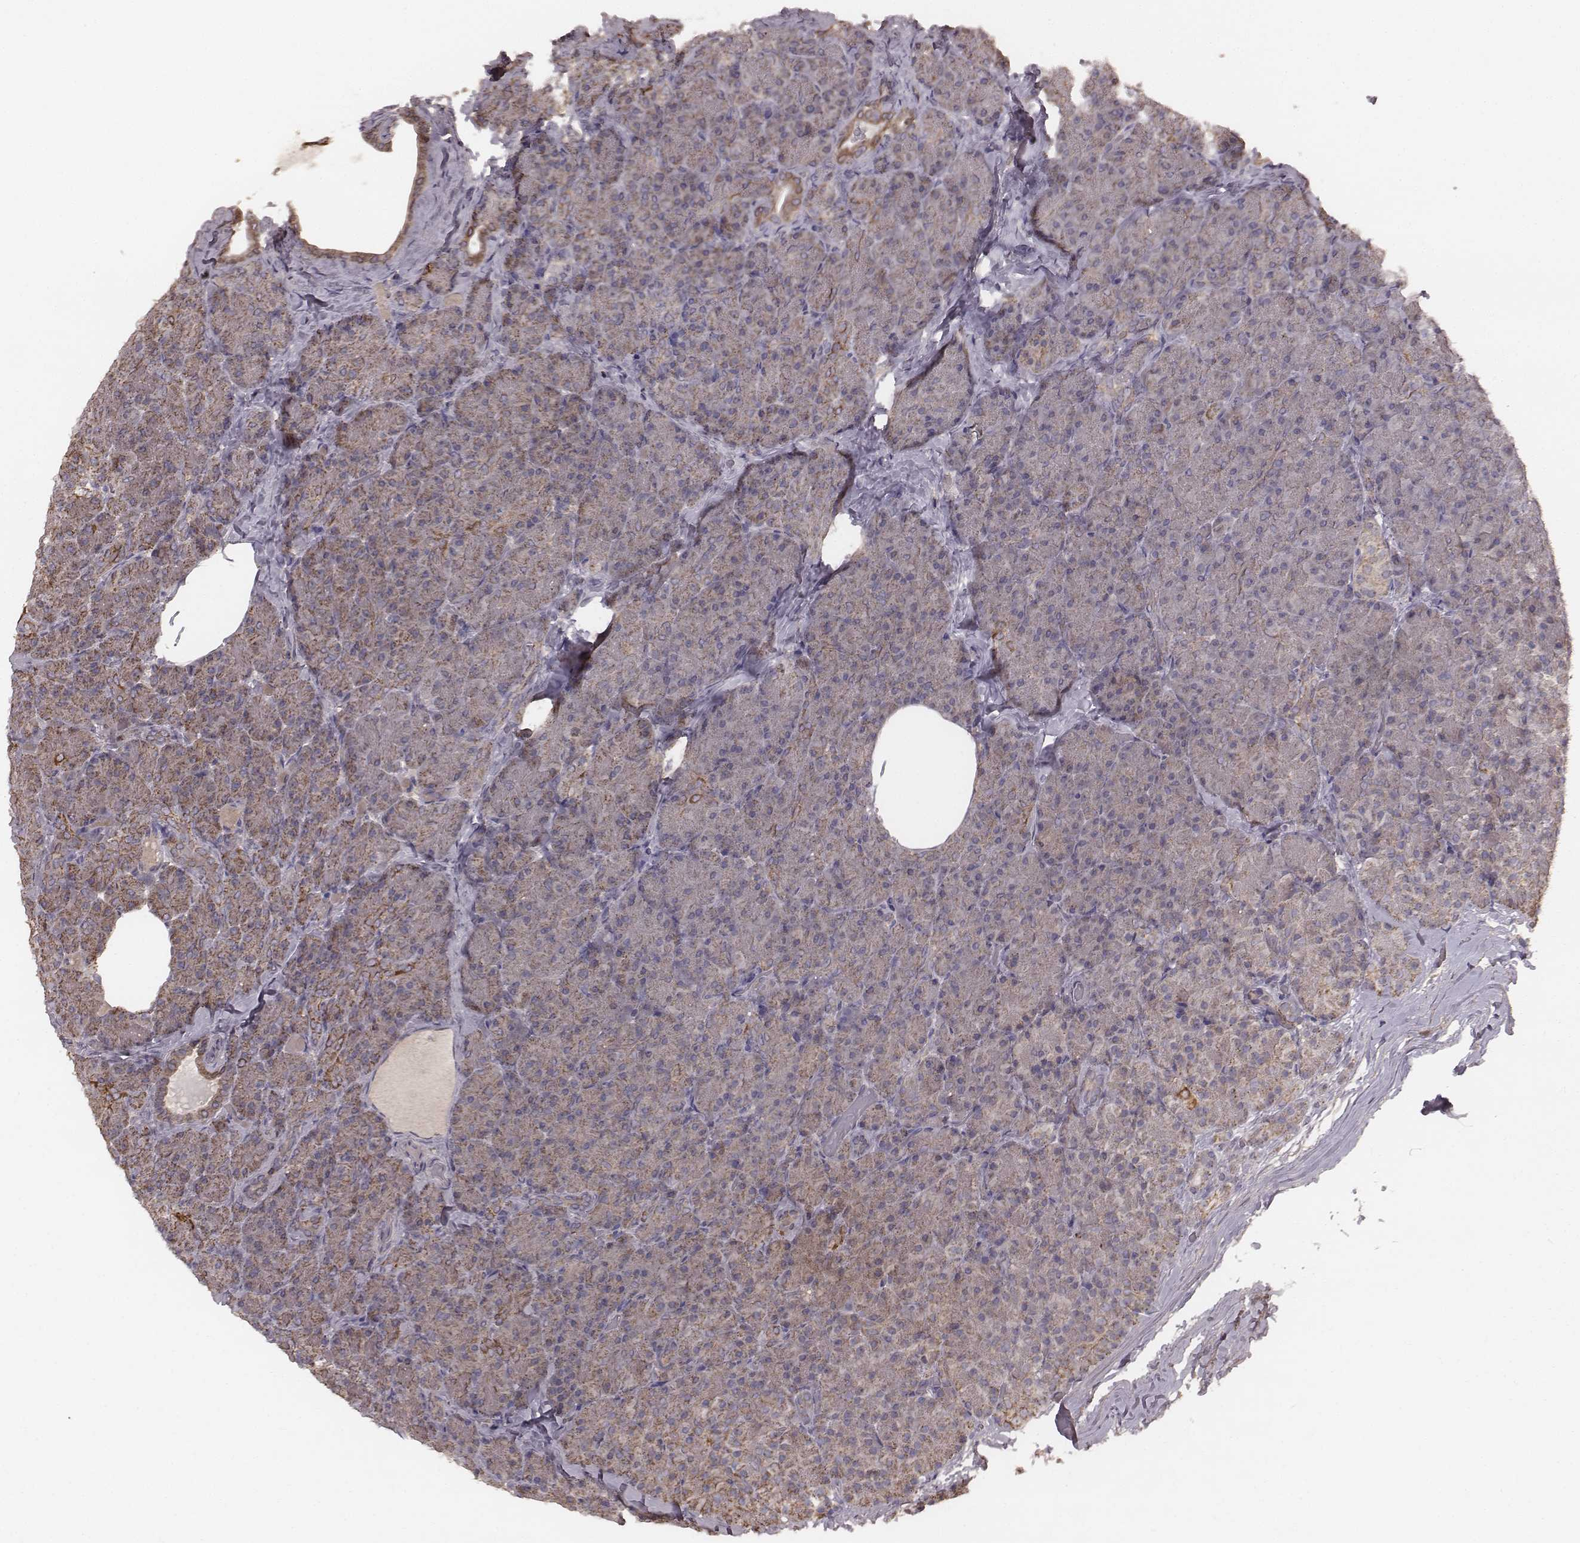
{"staining": {"intensity": "moderate", "quantity": ">75%", "location": "cytoplasmic/membranous"}, "tissue": "pancreas", "cell_type": "Exocrine glandular cells", "image_type": "normal", "snomed": [{"axis": "morphology", "description": "Normal tissue, NOS"}, {"axis": "topography", "description": "Pancreas"}], "caption": "Immunohistochemical staining of normal human pancreas exhibits medium levels of moderate cytoplasmic/membranous positivity in about >75% of exocrine glandular cells.", "gene": "PDCD2L", "patient": {"sex": "male", "age": 57}}